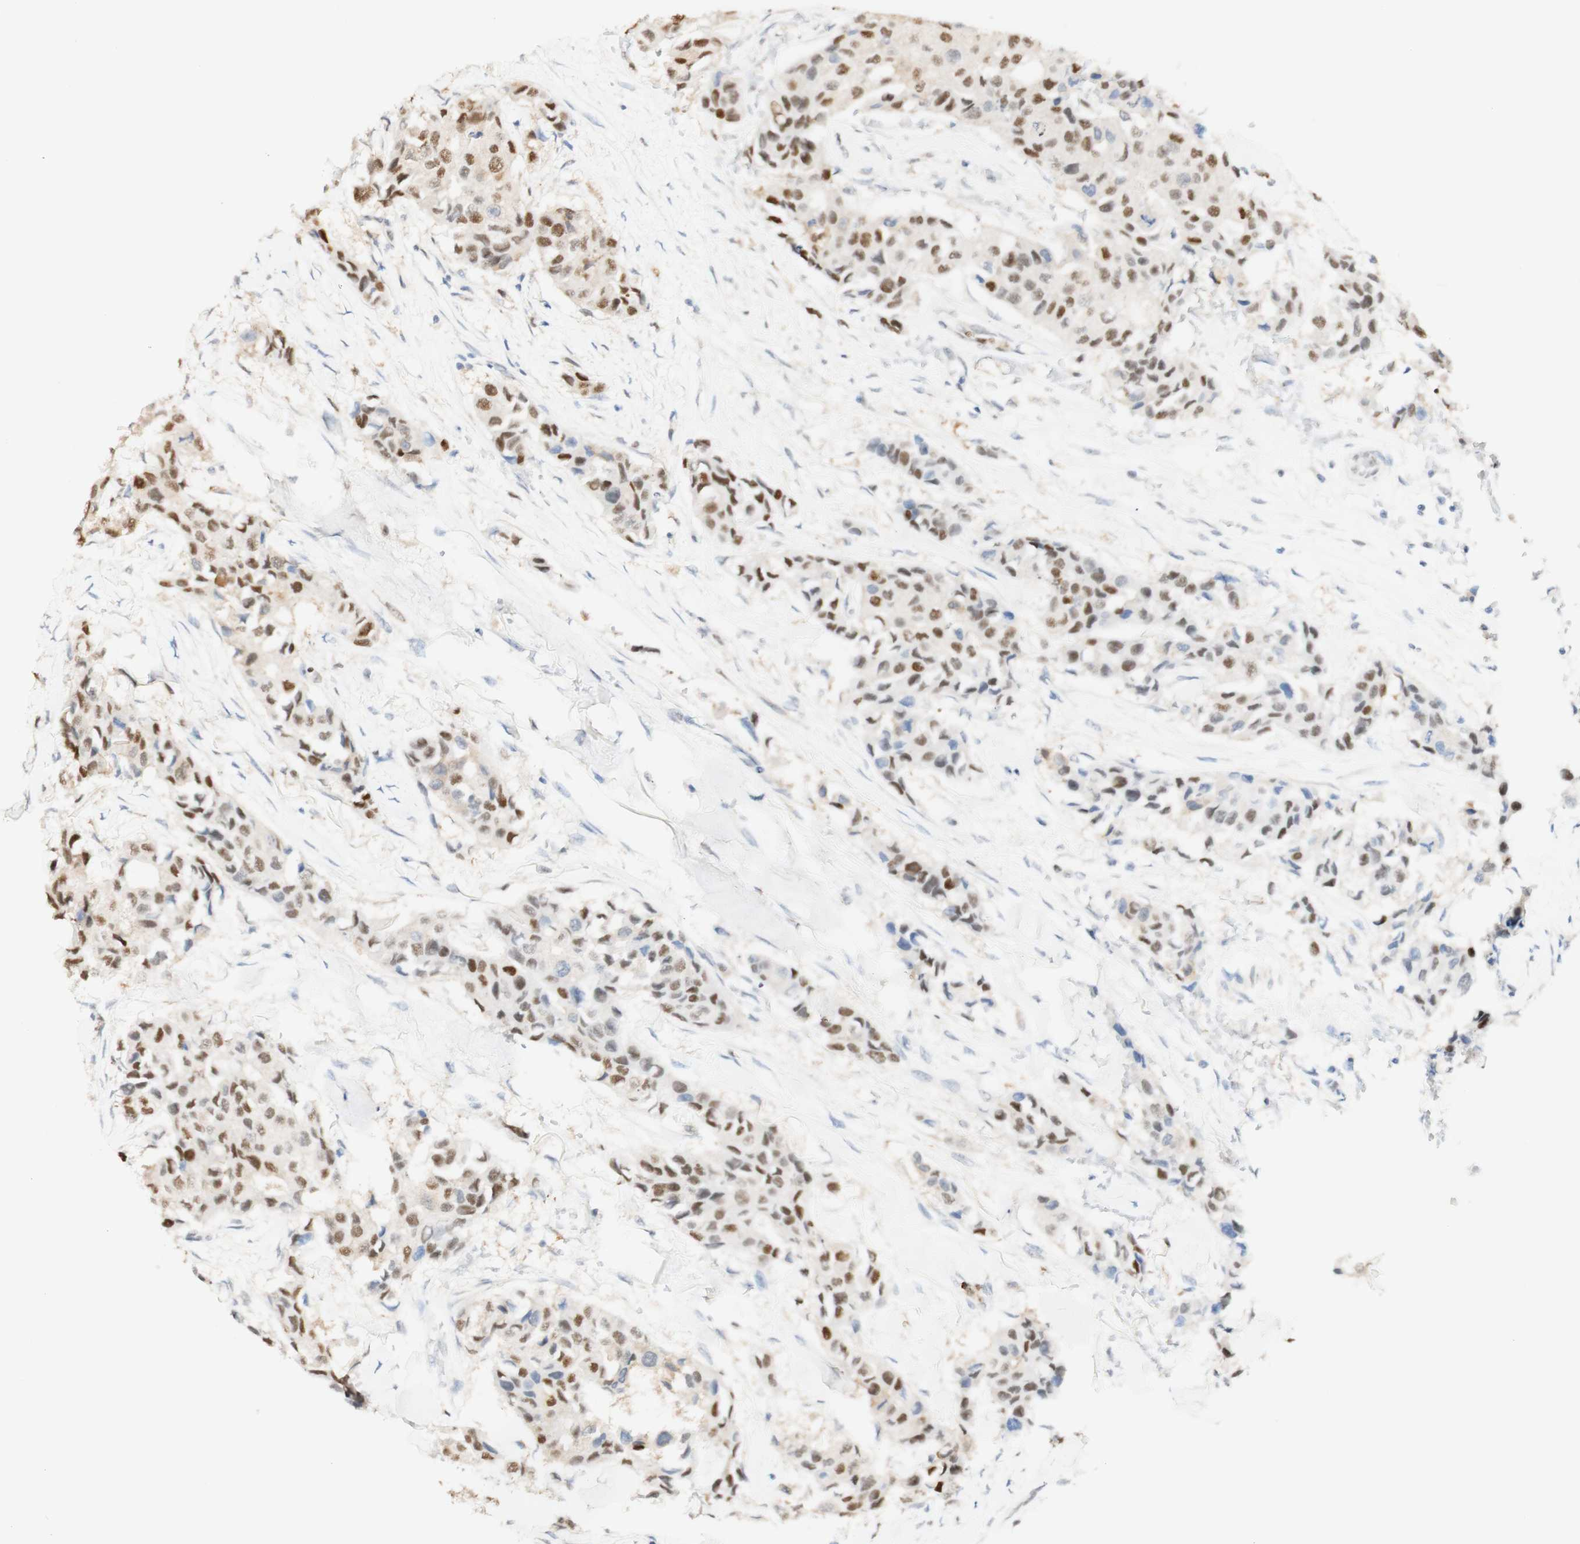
{"staining": {"intensity": "strong", "quantity": "25%-75%", "location": "nuclear"}, "tissue": "breast cancer", "cell_type": "Tumor cells", "image_type": "cancer", "snomed": [{"axis": "morphology", "description": "Duct carcinoma"}, {"axis": "topography", "description": "Breast"}], "caption": "About 25%-75% of tumor cells in intraductal carcinoma (breast) demonstrate strong nuclear protein expression as visualized by brown immunohistochemical staining.", "gene": "MAP3K4", "patient": {"sex": "female", "age": 80}}